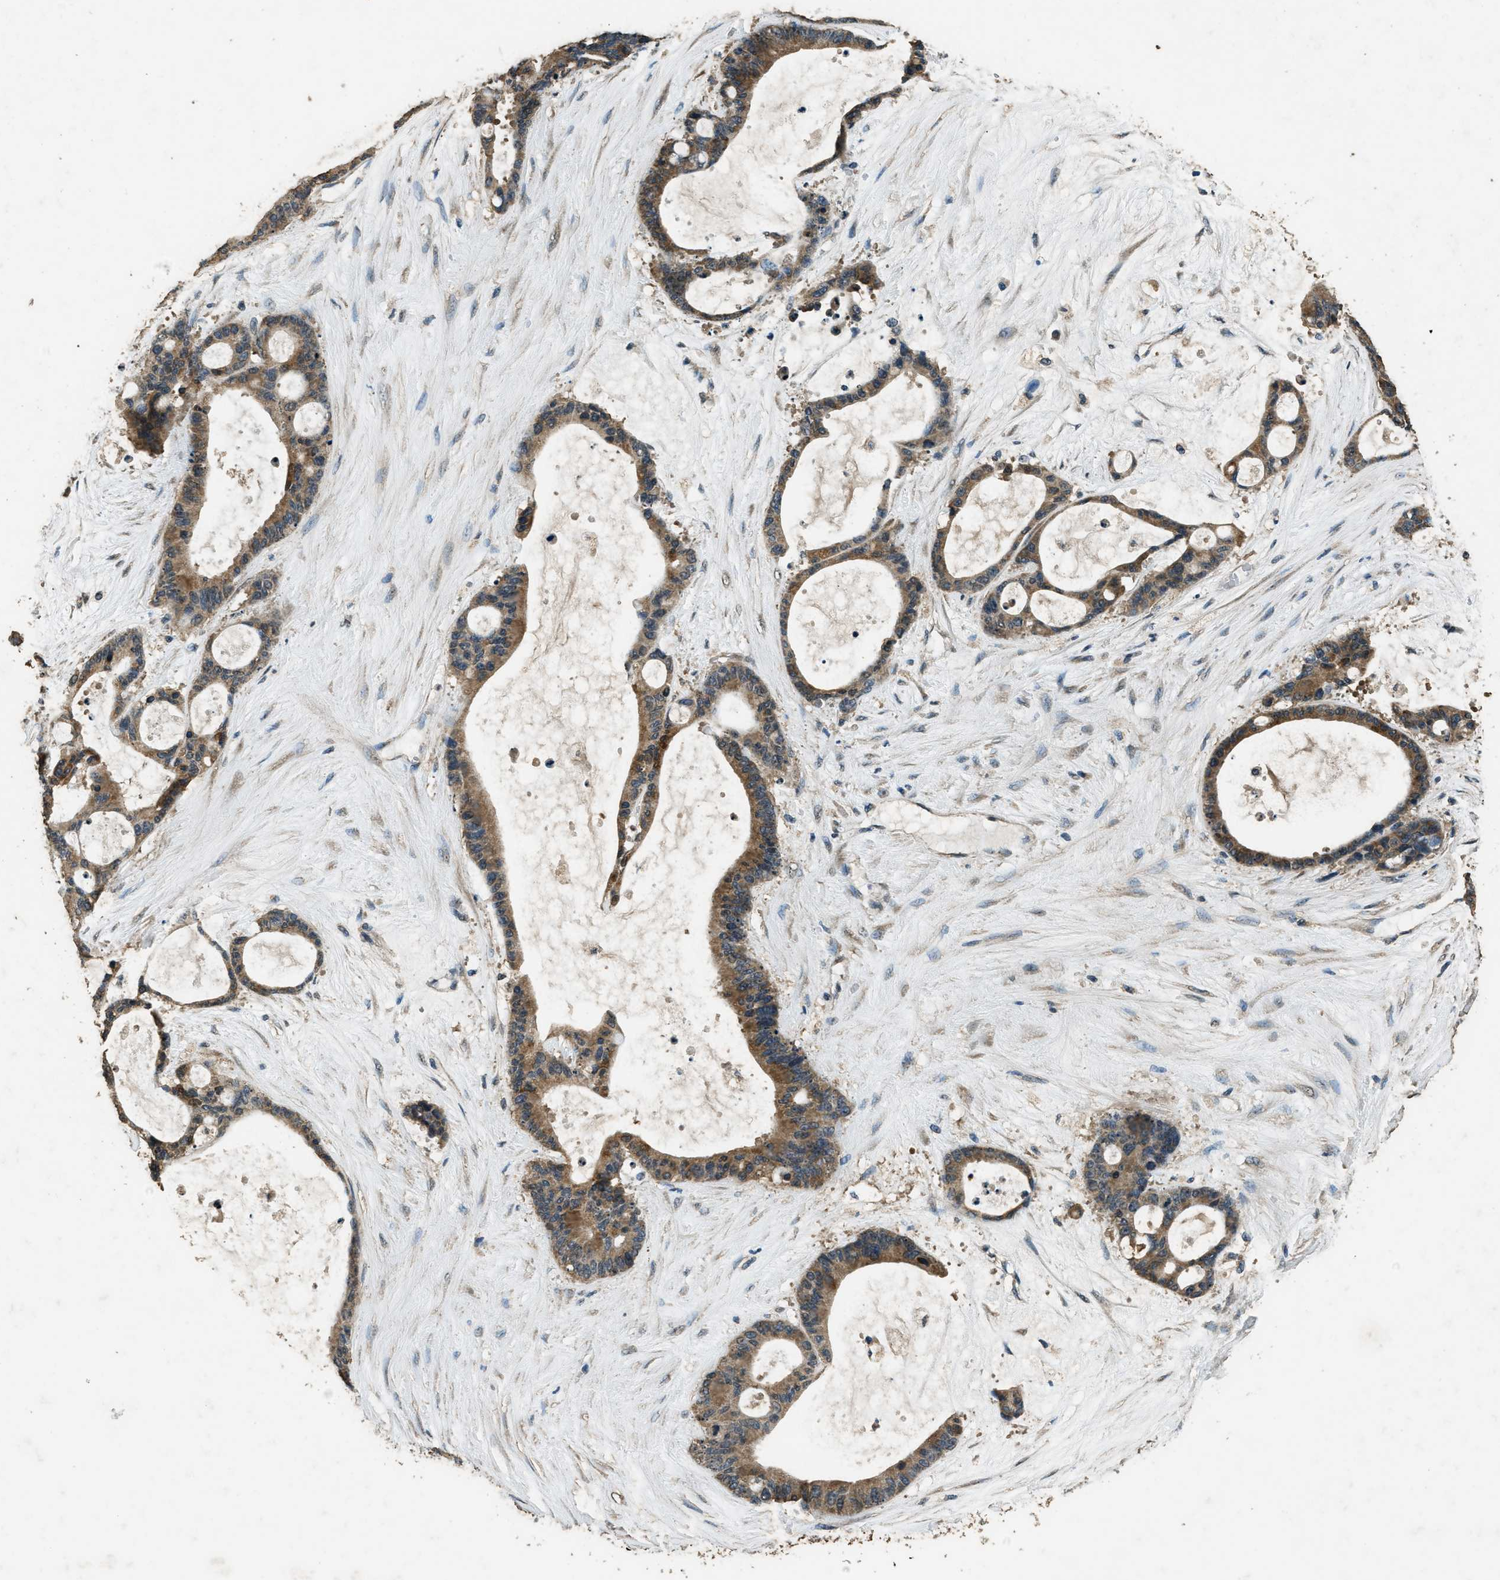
{"staining": {"intensity": "moderate", "quantity": ">75%", "location": "cytoplasmic/membranous"}, "tissue": "liver cancer", "cell_type": "Tumor cells", "image_type": "cancer", "snomed": [{"axis": "morphology", "description": "Cholangiocarcinoma"}, {"axis": "topography", "description": "Liver"}], "caption": "Human liver cholangiocarcinoma stained with a protein marker displays moderate staining in tumor cells.", "gene": "SALL3", "patient": {"sex": "female", "age": 73}}